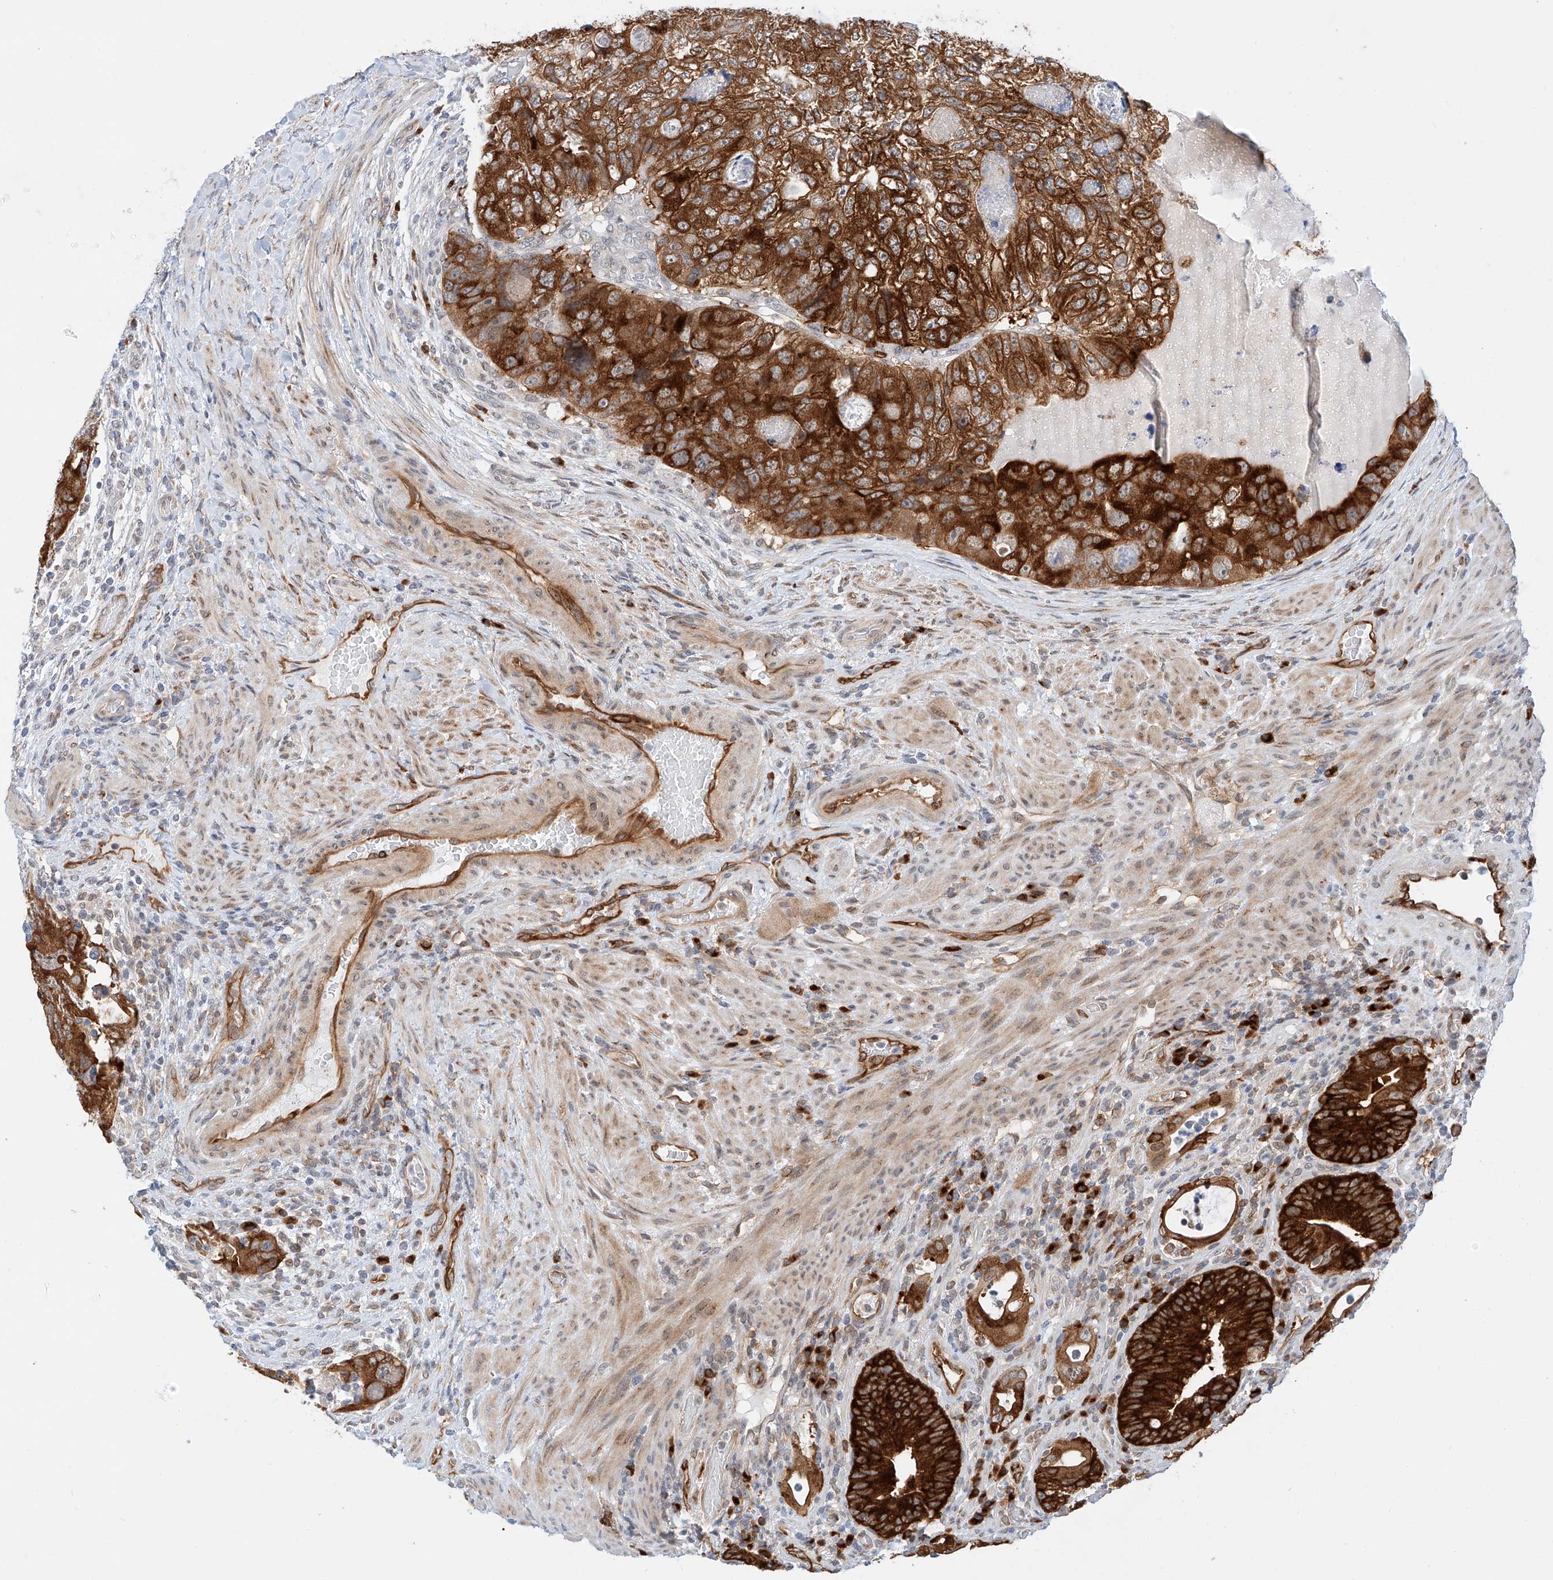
{"staining": {"intensity": "strong", "quantity": ">75%", "location": "cytoplasmic/membranous"}, "tissue": "colorectal cancer", "cell_type": "Tumor cells", "image_type": "cancer", "snomed": [{"axis": "morphology", "description": "Adenocarcinoma, NOS"}, {"axis": "topography", "description": "Rectum"}], "caption": "Immunohistochemical staining of human colorectal cancer reveals strong cytoplasmic/membranous protein staining in about >75% of tumor cells.", "gene": "CARMIL1", "patient": {"sex": "male", "age": 59}}